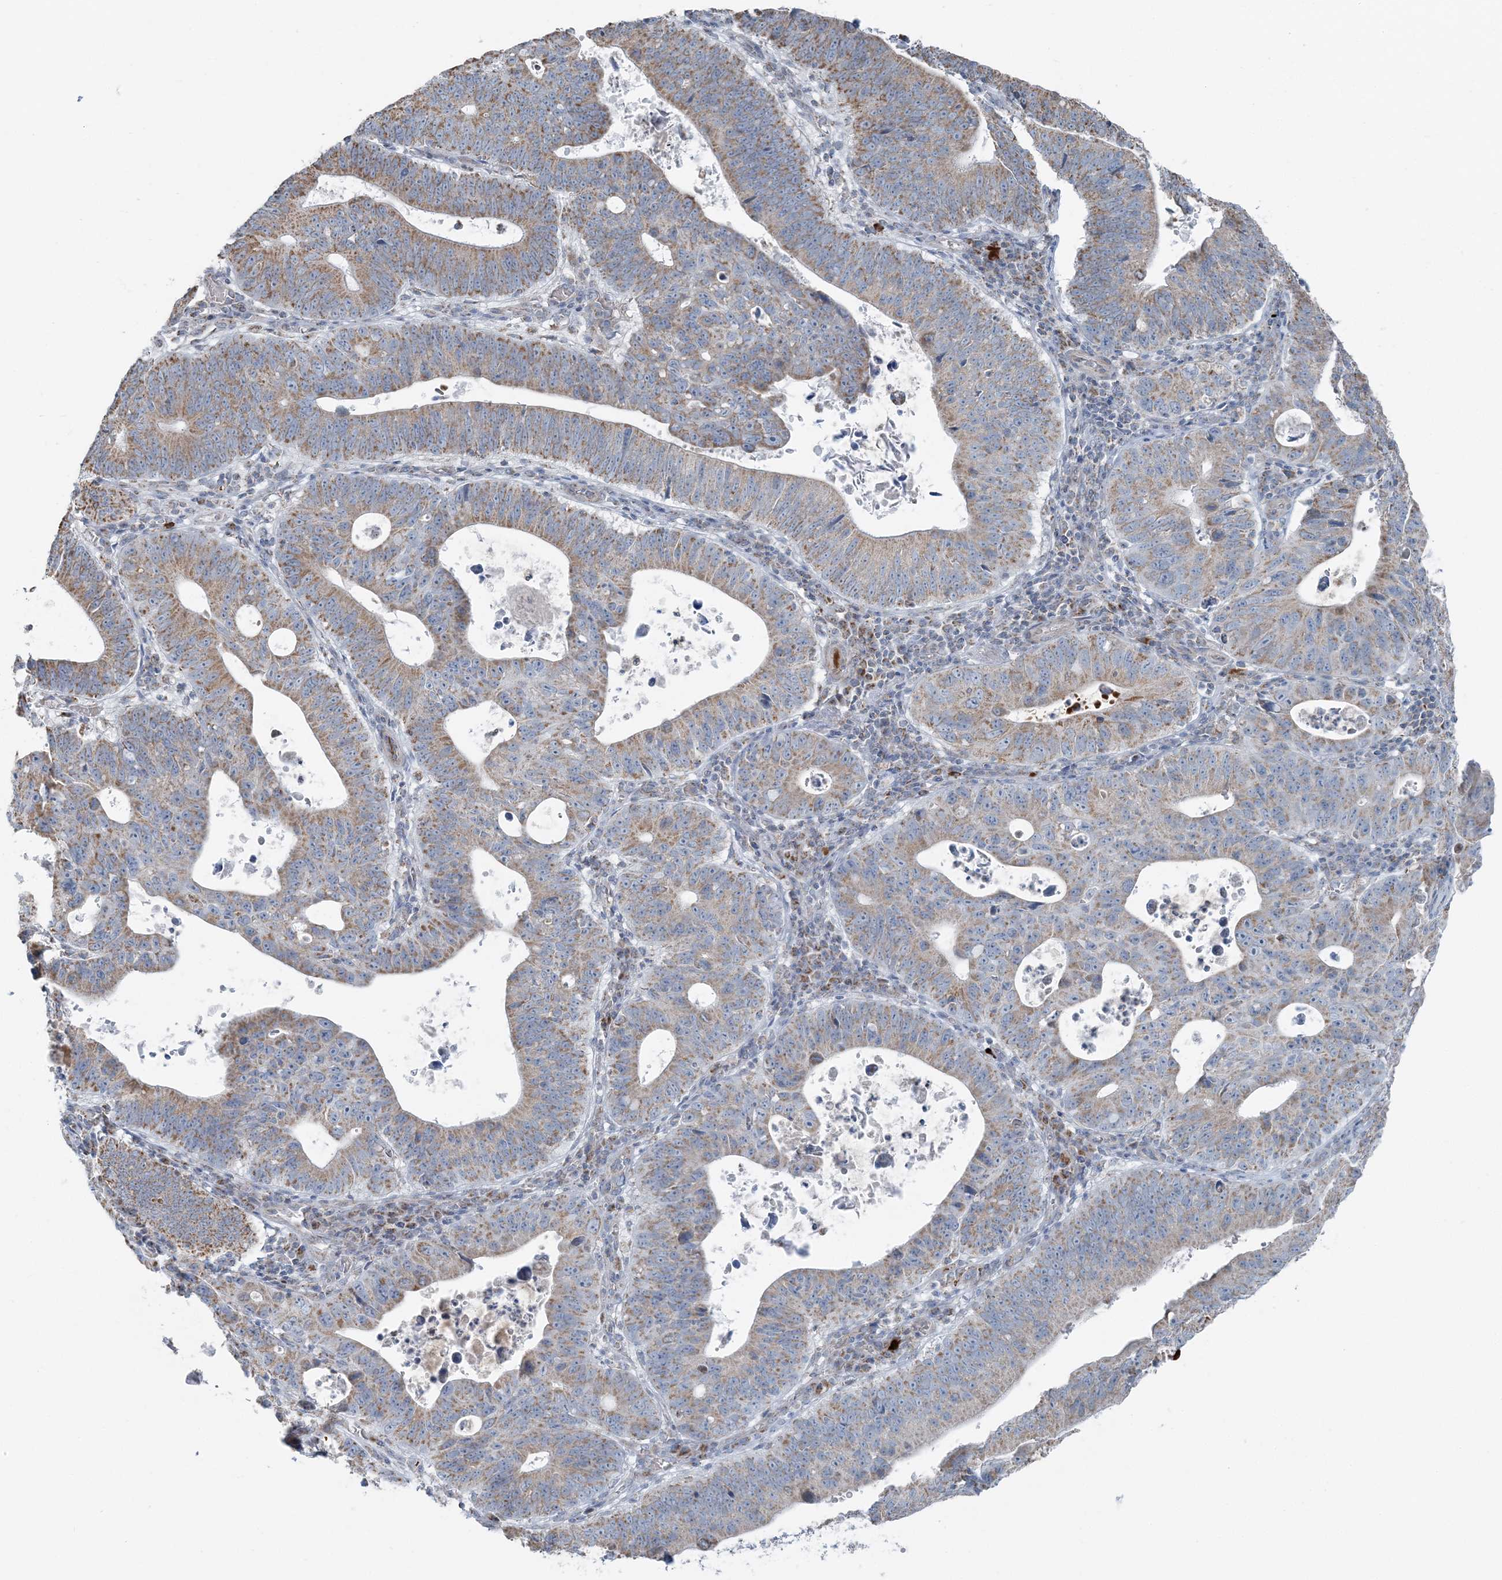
{"staining": {"intensity": "moderate", "quantity": ">75%", "location": "cytoplasmic/membranous"}, "tissue": "stomach cancer", "cell_type": "Tumor cells", "image_type": "cancer", "snomed": [{"axis": "morphology", "description": "Adenocarcinoma, NOS"}, {"axis": "topography", "description": "Stomach"}], "caption": "Protein staining of stomach cancer tissue exhibits moderate cytoplasmic/membranous positivity in approximately >75% of tumor cells.", "gene": "SLC22A16", "patient": {"sex": "male", "age": 59}}